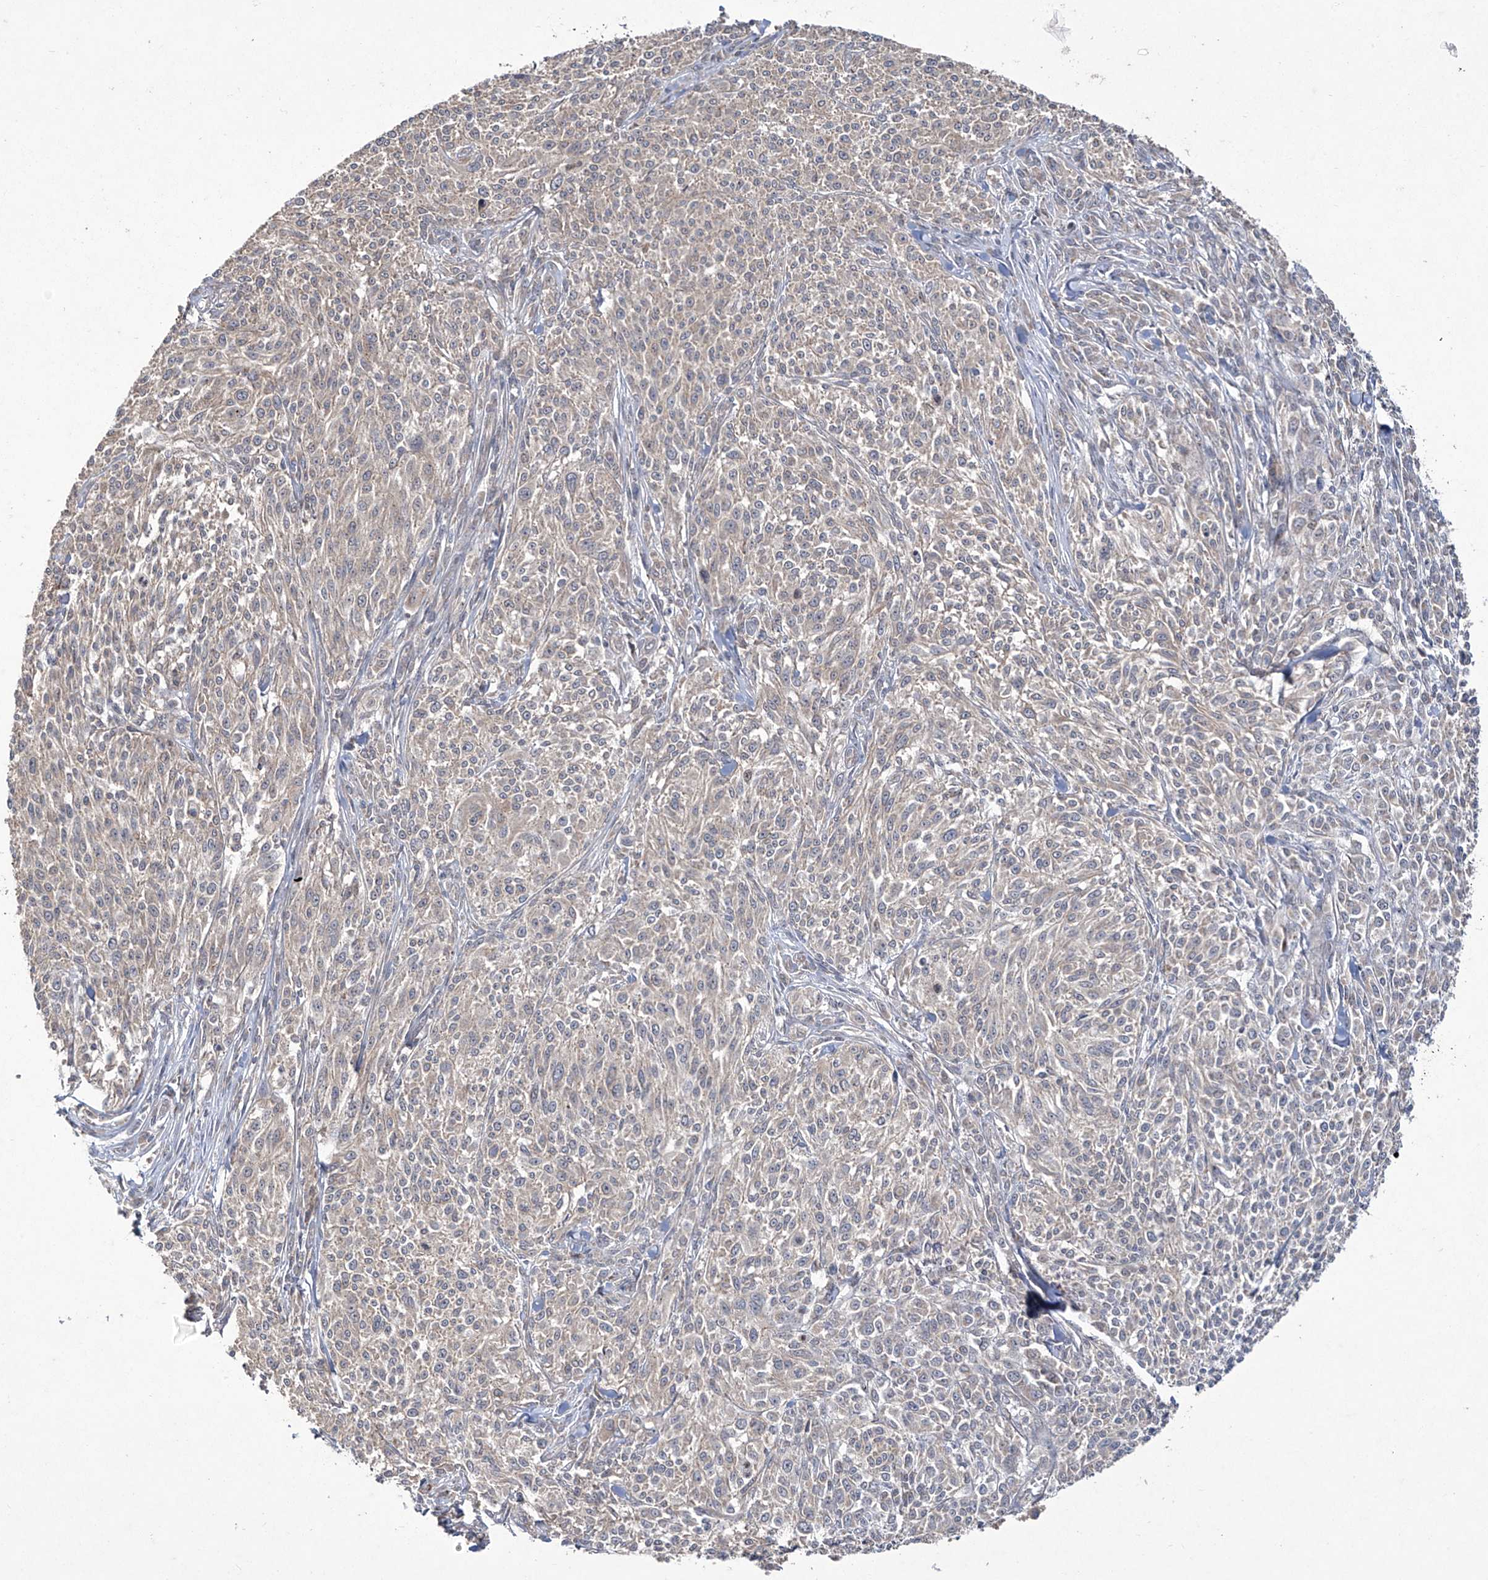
{"staining": {"intensity": "negative", "quantity": "none", "location": "none"}, "tissue": "melanoma", "cell_type": "Tumor cells", "image_type": "cancer", "snomed": [{"axis": "morphology", "description": "Malignant melanoma, NOS"}, {"axis": "topography", "description": "Skin of trunk"}], "caption": "Micrograph shows no protein expression in tumor cells of melanoma tissue.", "gene": "TRIM60", "patient": {"sex": "male", "age": 71}}